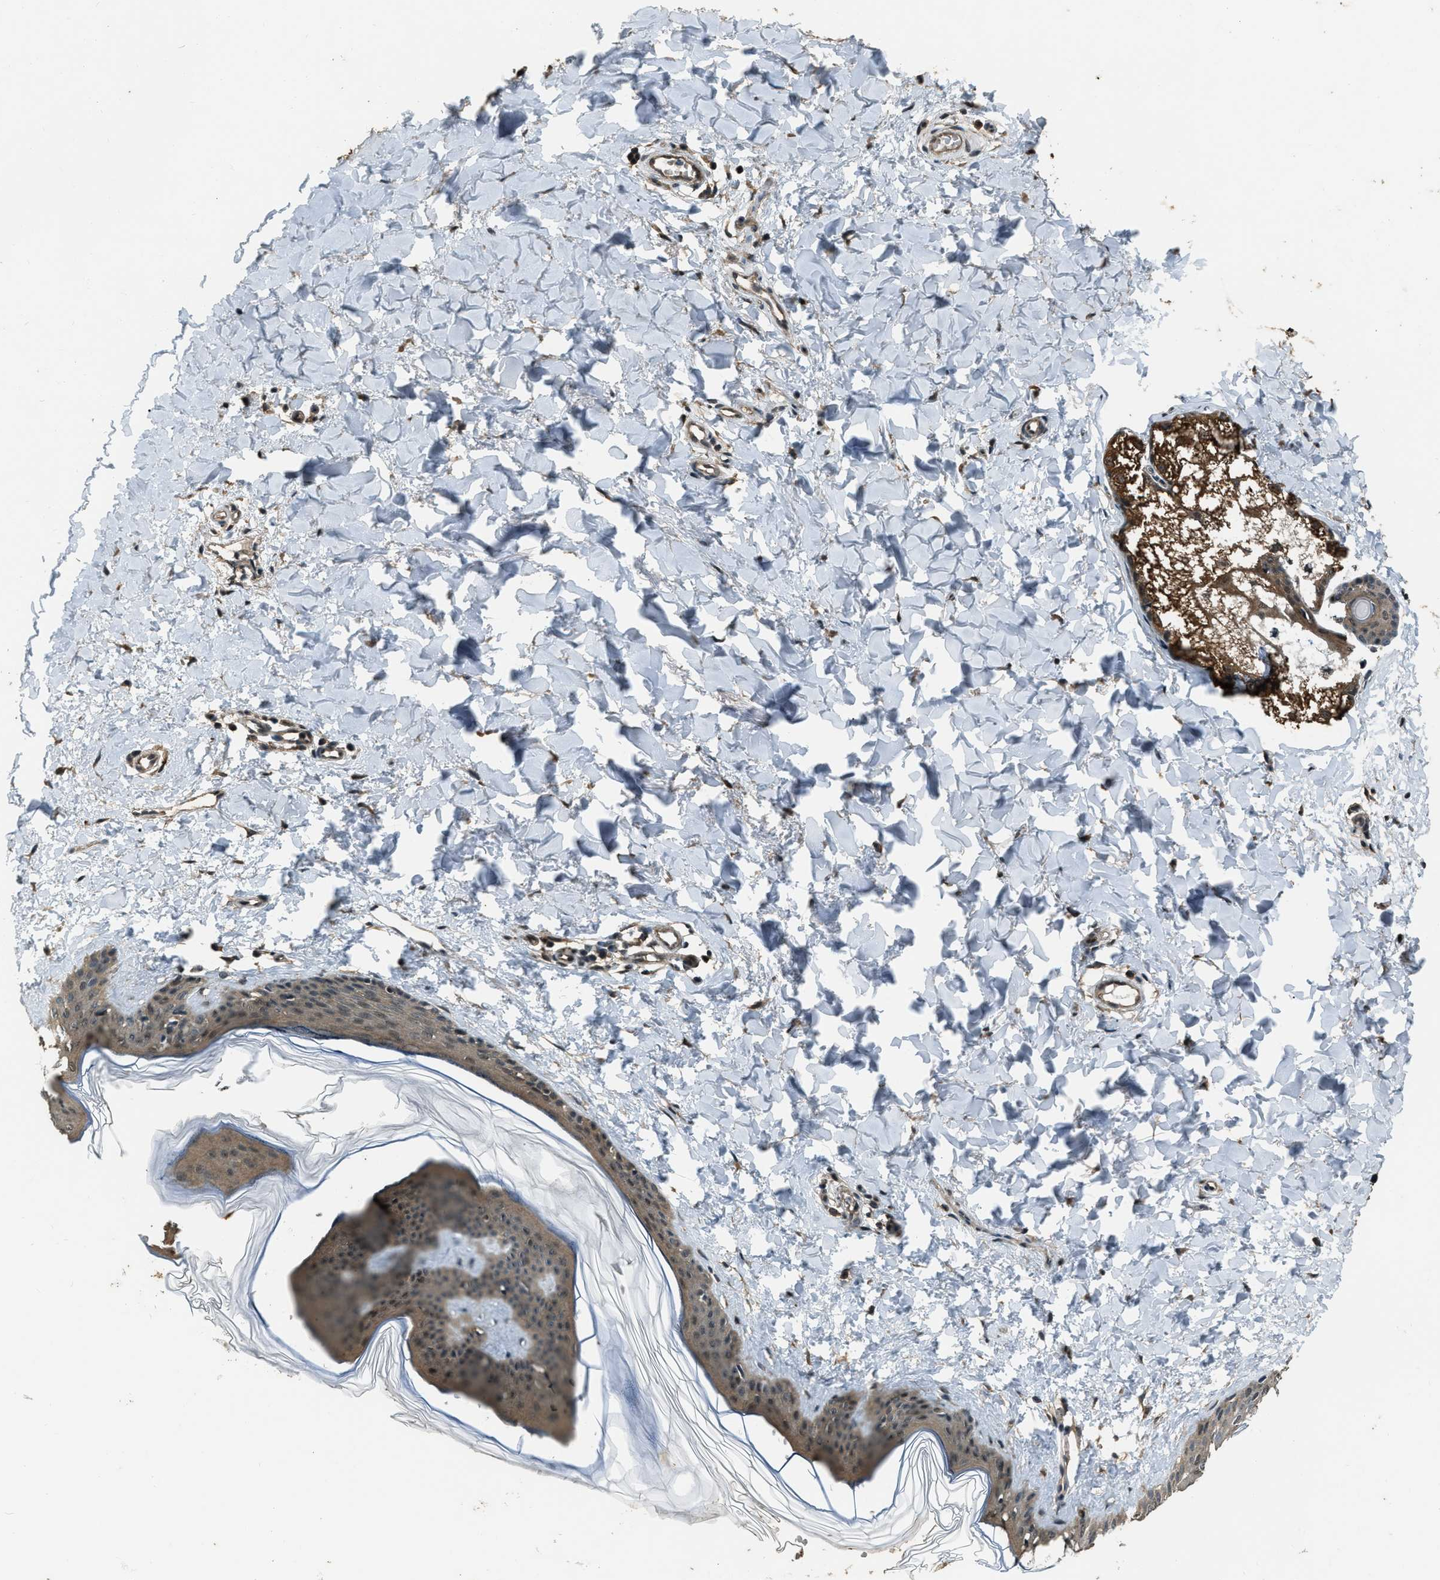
{"staining": {"intensity": "moderate", "quantity": ">75%", "location": "cytoplasmic/membranous"}, "tissue": "skin", "cell_type": "Fibroblasts", "image_type": "normal", "snomed": [{"axis": "morphology", "description": "Normal tissue, NOS"}, {"axis": "topography", "description": "Skin"}], "caption": "DAB (3,3'-diaminobenzidine) immunohistochemical staining of benign human skin demonstrates moderate cytoplasmic/membranous protein staining in approximately >75% of fibroblasts. The staining was performed using DAB (3,3'-diaminobenzidine) to visualize the protein expression in brown, while the nuclei were stained in blue with hematoxylin (Magnification: 20x).", "gene": "NUDCD3", "patient": {"sex": "female", "age": 17}}